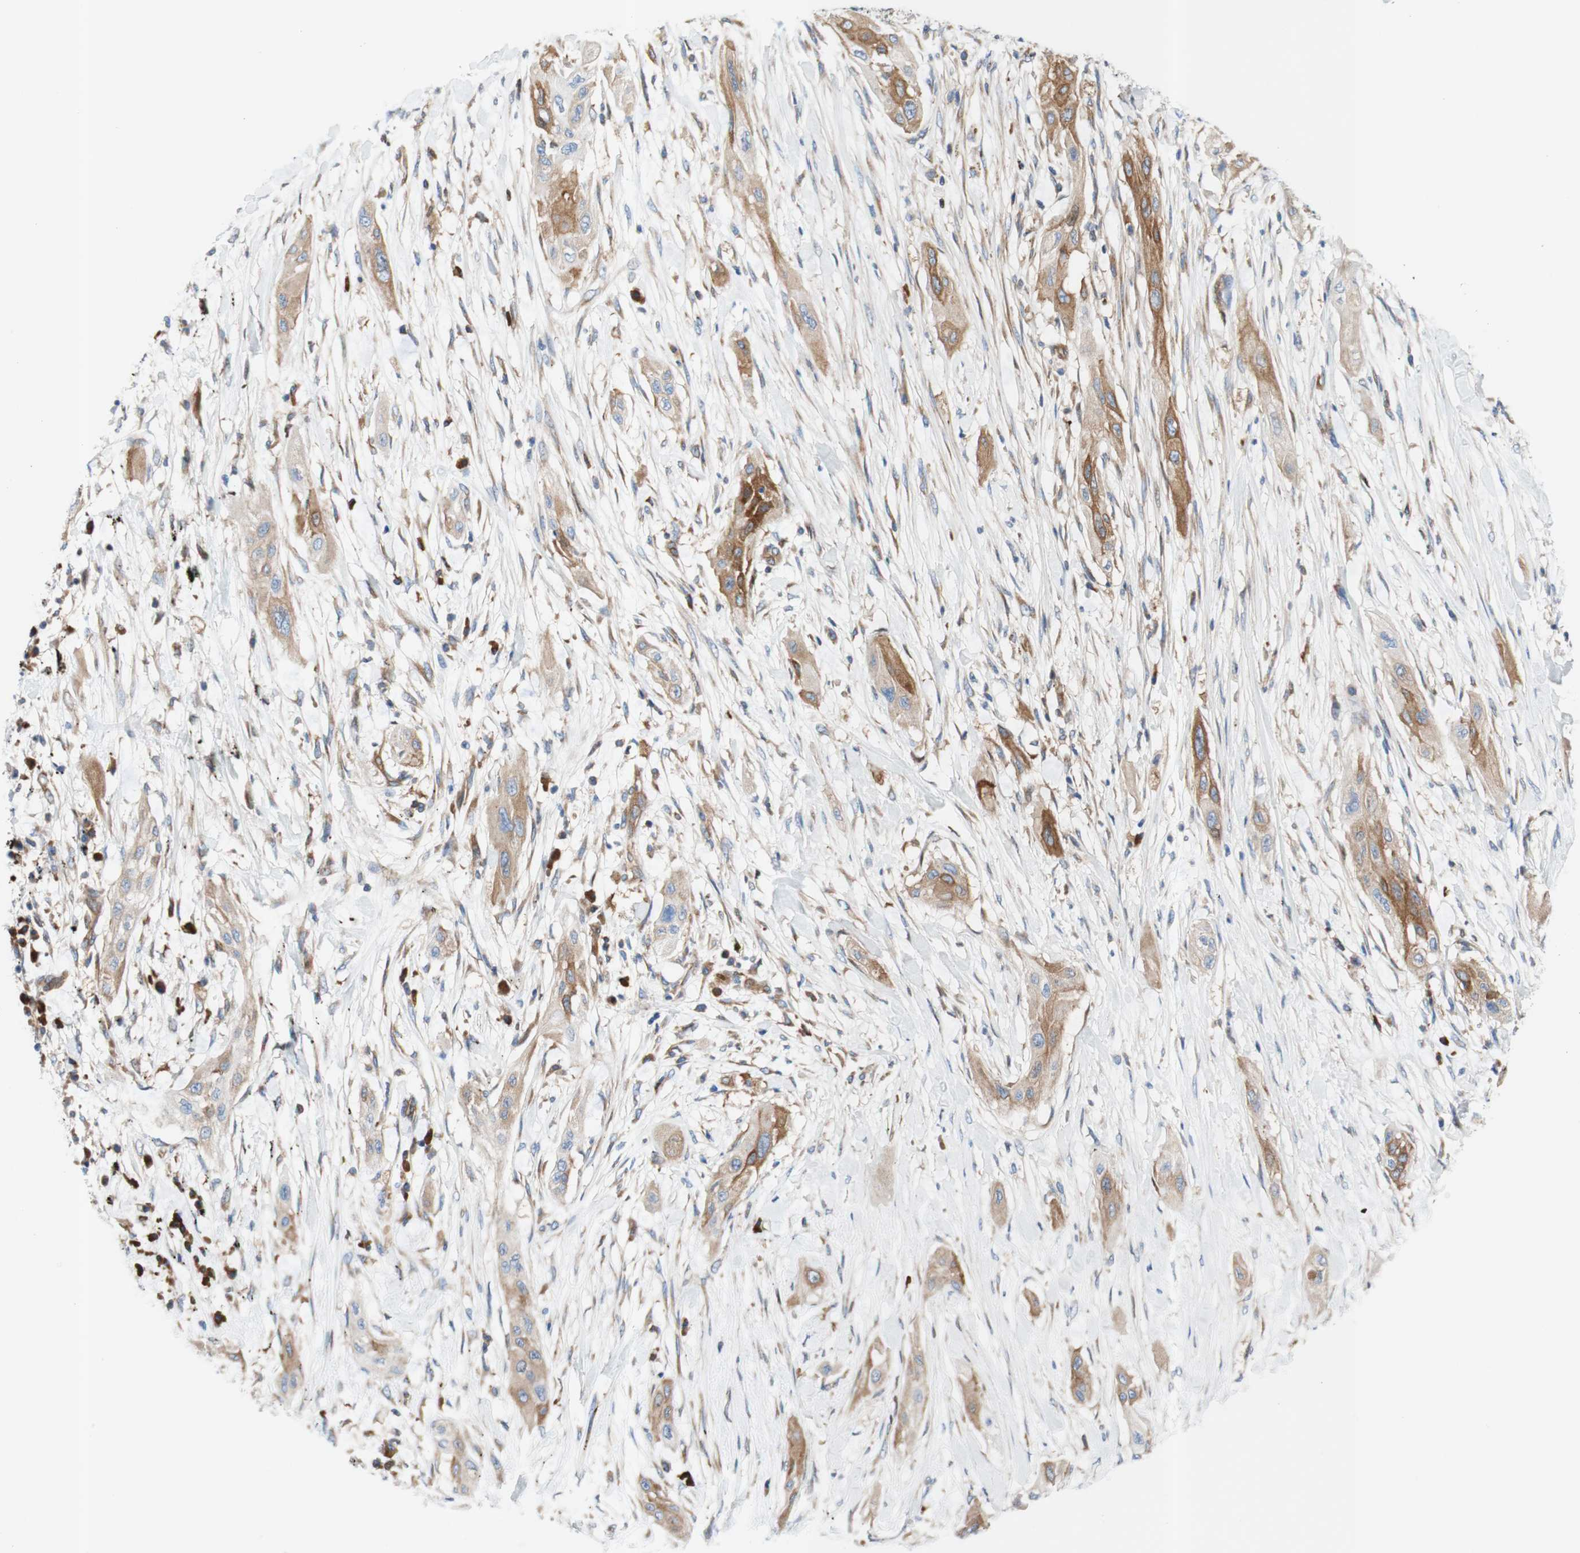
{"staining": {"intensity": "moderate", "quantity": "25%-75%", "location": "cytoplasmic/membranous"}, "tissue": "lung cancer", "cell_type": "Tumor cells", "image_type": "cancer", "snomed": [{"axis": "morphology", "description": "Squamous cell carcinoma, NOS"}, {"axis": "topography", "description": "Lung"}], "caption": "Lung cancer stained for a protein displays moderate cytoplasmic/membranous positivity in tumor cells. (DAB IHC with brightfield microscopy, high magnification).", "gene": "STOM", "patient": {"sex": "female", "age": 47}}